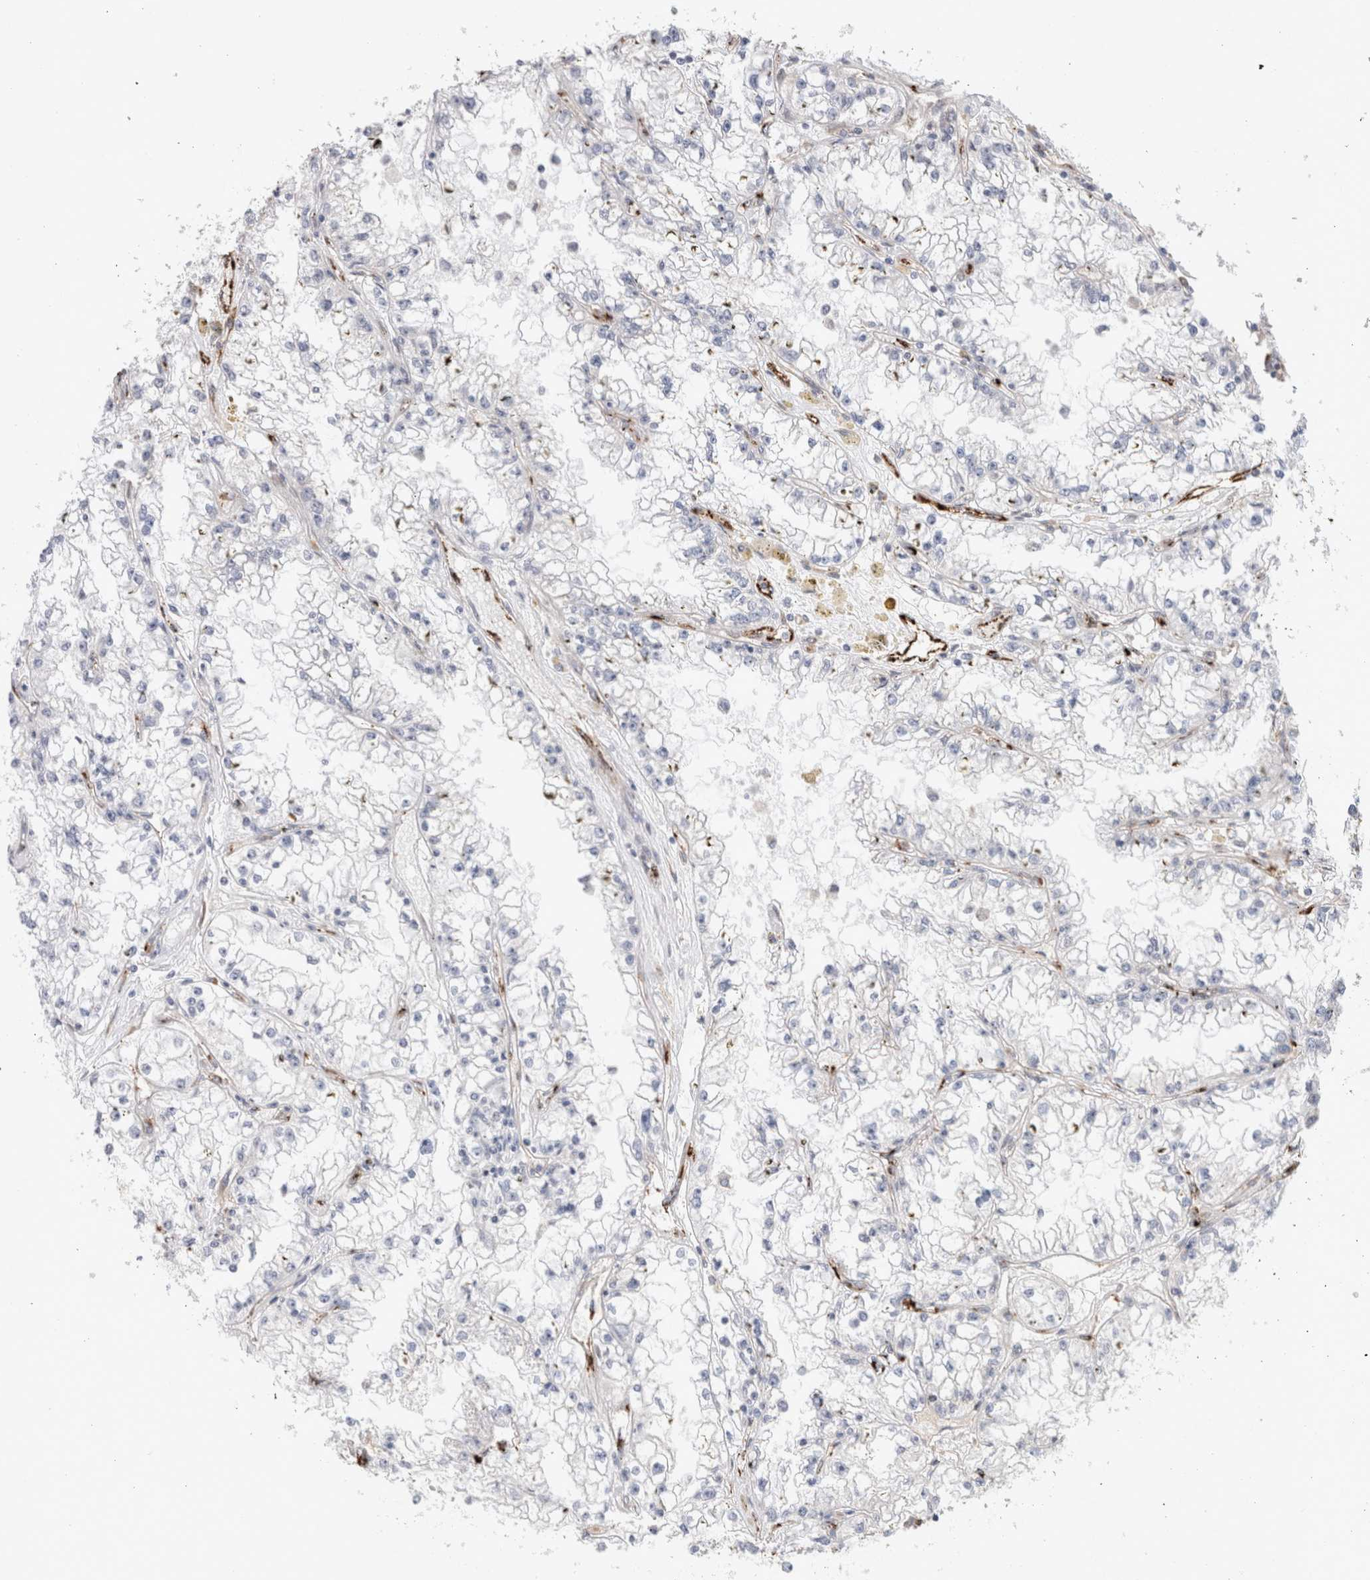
{"staining": {"intensity": "negative", "quantity": "none", "location": "none"}, "tissue": "renal cancer", "cell_type": "Tumor cells", "image_type": "cancer", "snomed": [{"axis": "morphology", "description": "Adenocarcinoma, NOS"}, {"axis": "topography", "description": "Kidney"}], "caption": "Renal cancer stained for a protein using immunohistochemistry (IHC) demonstrates no staining tumor cells.", "gene": "CNPY4", "patient": {"sex": "male", "age": 56}}